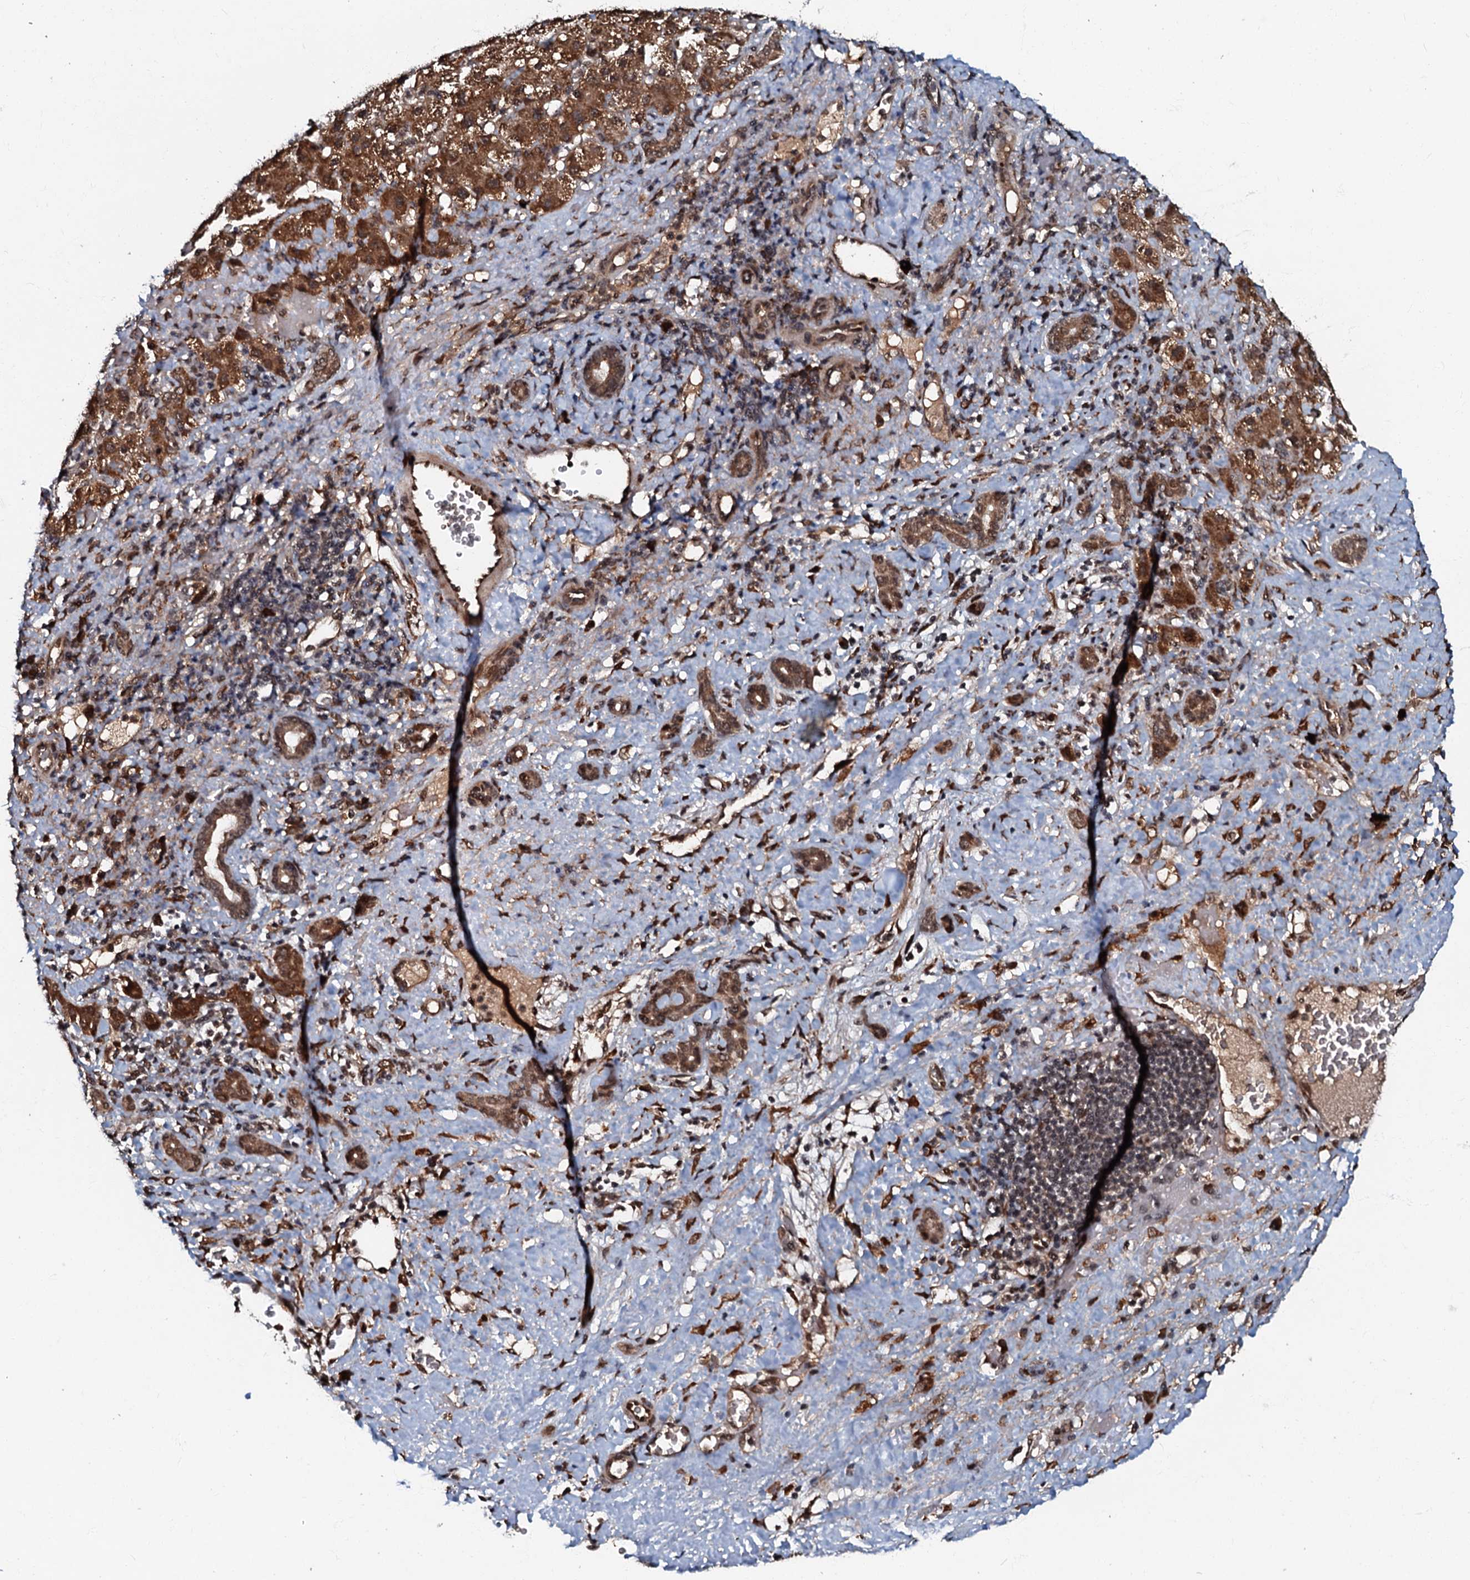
{"staining": {"intensity": "strong", "quantity": ">75%", "location": "cytoplasmic/membranous,nuclear"}, "tissue": "liver cancer", "cell_type": "Tumor cells", "image_type": "cancer", "snomed": [{"axis": "morphology", "description": "Normal tissue, NOS"}, {"axis": "morphology", "description": "Carcinoma, Hepatocellular, NOS"}, {"axis": "topography", "description": "Liver"}], "caption": "The image shows staining of liver cancer (hepatocellular carcinoma), revealing strong cytoplasmic/membranous and nuclear protein expression (brown color) within tumor cells.", "gene": "C18orf32", "patient": {"sex": "male", "age": 57}}